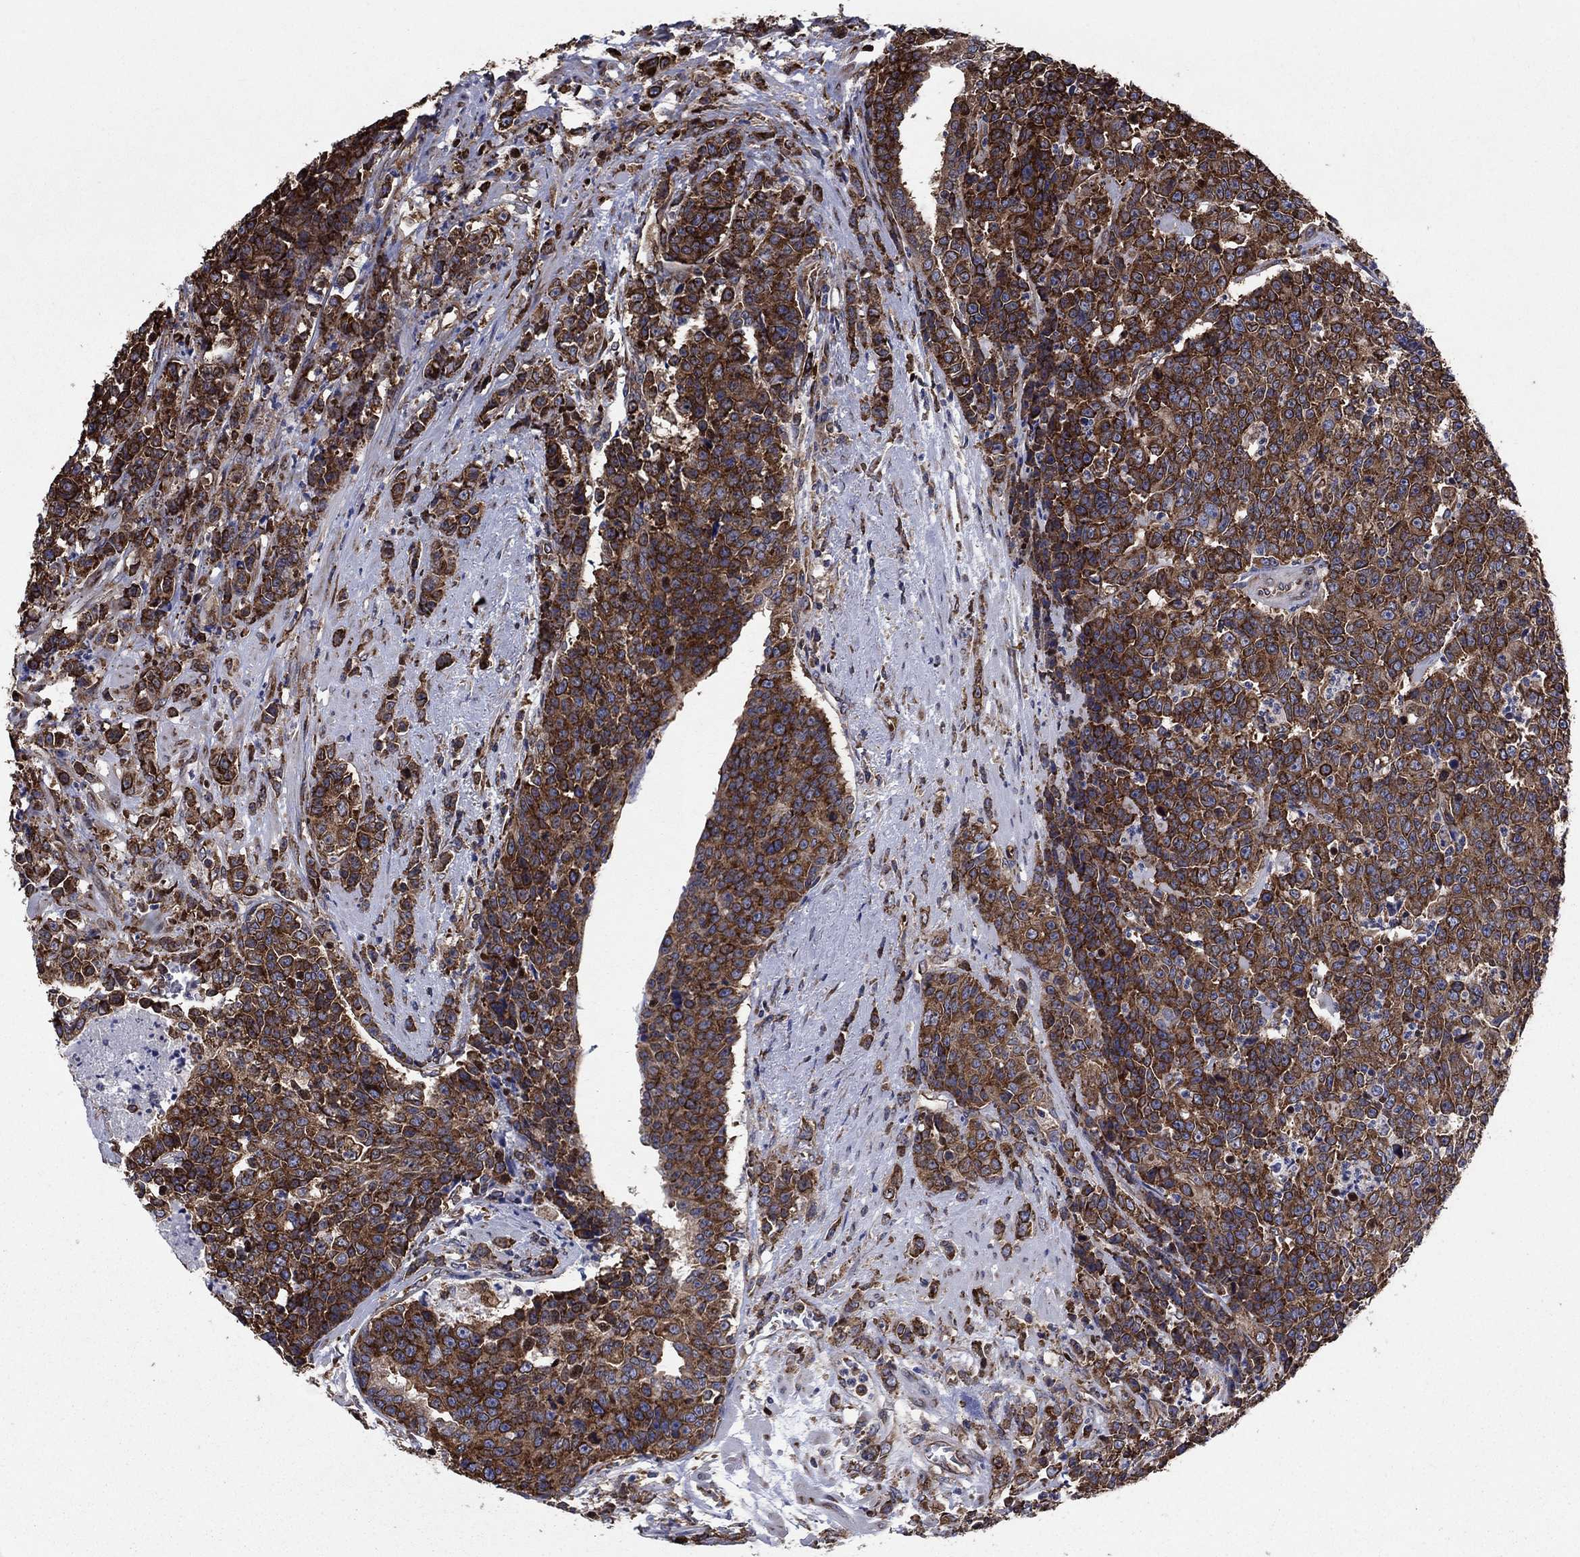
{"staining": {"intensity": "strong", "quantity": ">75%", "location": "cytoplasmic/membranous"}, "tissue": "prostate cancer", "cell_type": "Tumor cells", "image_type": "cancer", "snomed": [{"axis": "morphology", "description": "Adenocarcinoma, NOS"}, {"axis": "topography", "description": "Prostate"}], "caption": "Brown immunohistochemical staining in prostate cancer shows strong cytoplasmic/membranous staining in approximately >75% of tumor cells. The staining was performed using DAB (3,3'-diaminobenzidine), with brown indicating positive protein expression. Nuclei are stained blue with hematoxylin.", "gene": "YBX1", "patient": {"sex": "male", "age": 67}}